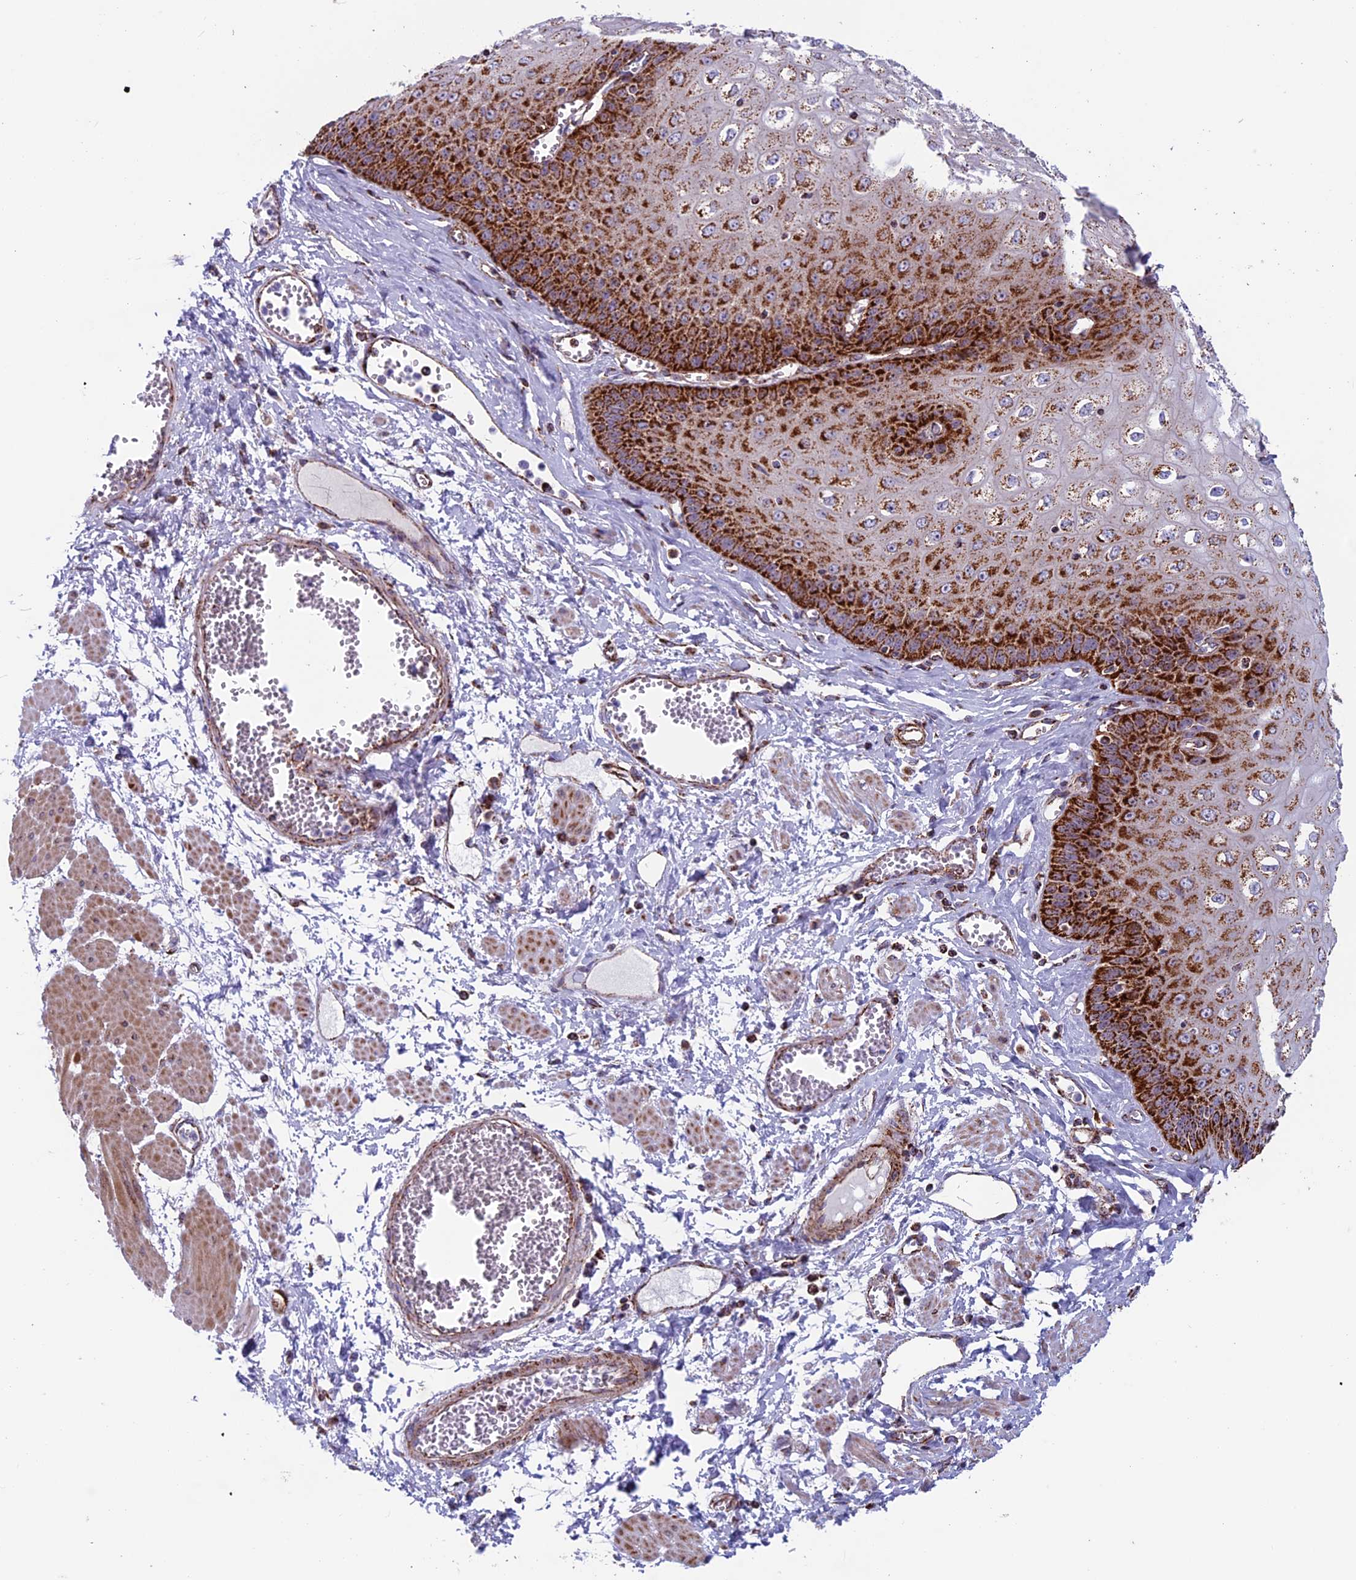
{"staining": {"intensity": "strong", "quantity": ">75%", "location": "cytoplasmic/membranous"}, "tissue": "esophagus", "cell_type": "Squamous epithelial cells", "image_type": "normal", "snomed": [{"axis": "morphology", "description": "Normal tissue, NOS"}, {"axis": "topography", "description": "Esophagus"}], "caption": "An IHC image of unremarkable tissue is shown. Protein staining in brown highlights strong cytoplasmic/membranous positivity in esophagus within squamous epithelial cells. (Brightfield microscopy of DAB IHC at high magnification).", "gene": "MRPS18B", "patient": {"sex": "male", "age": 60}}